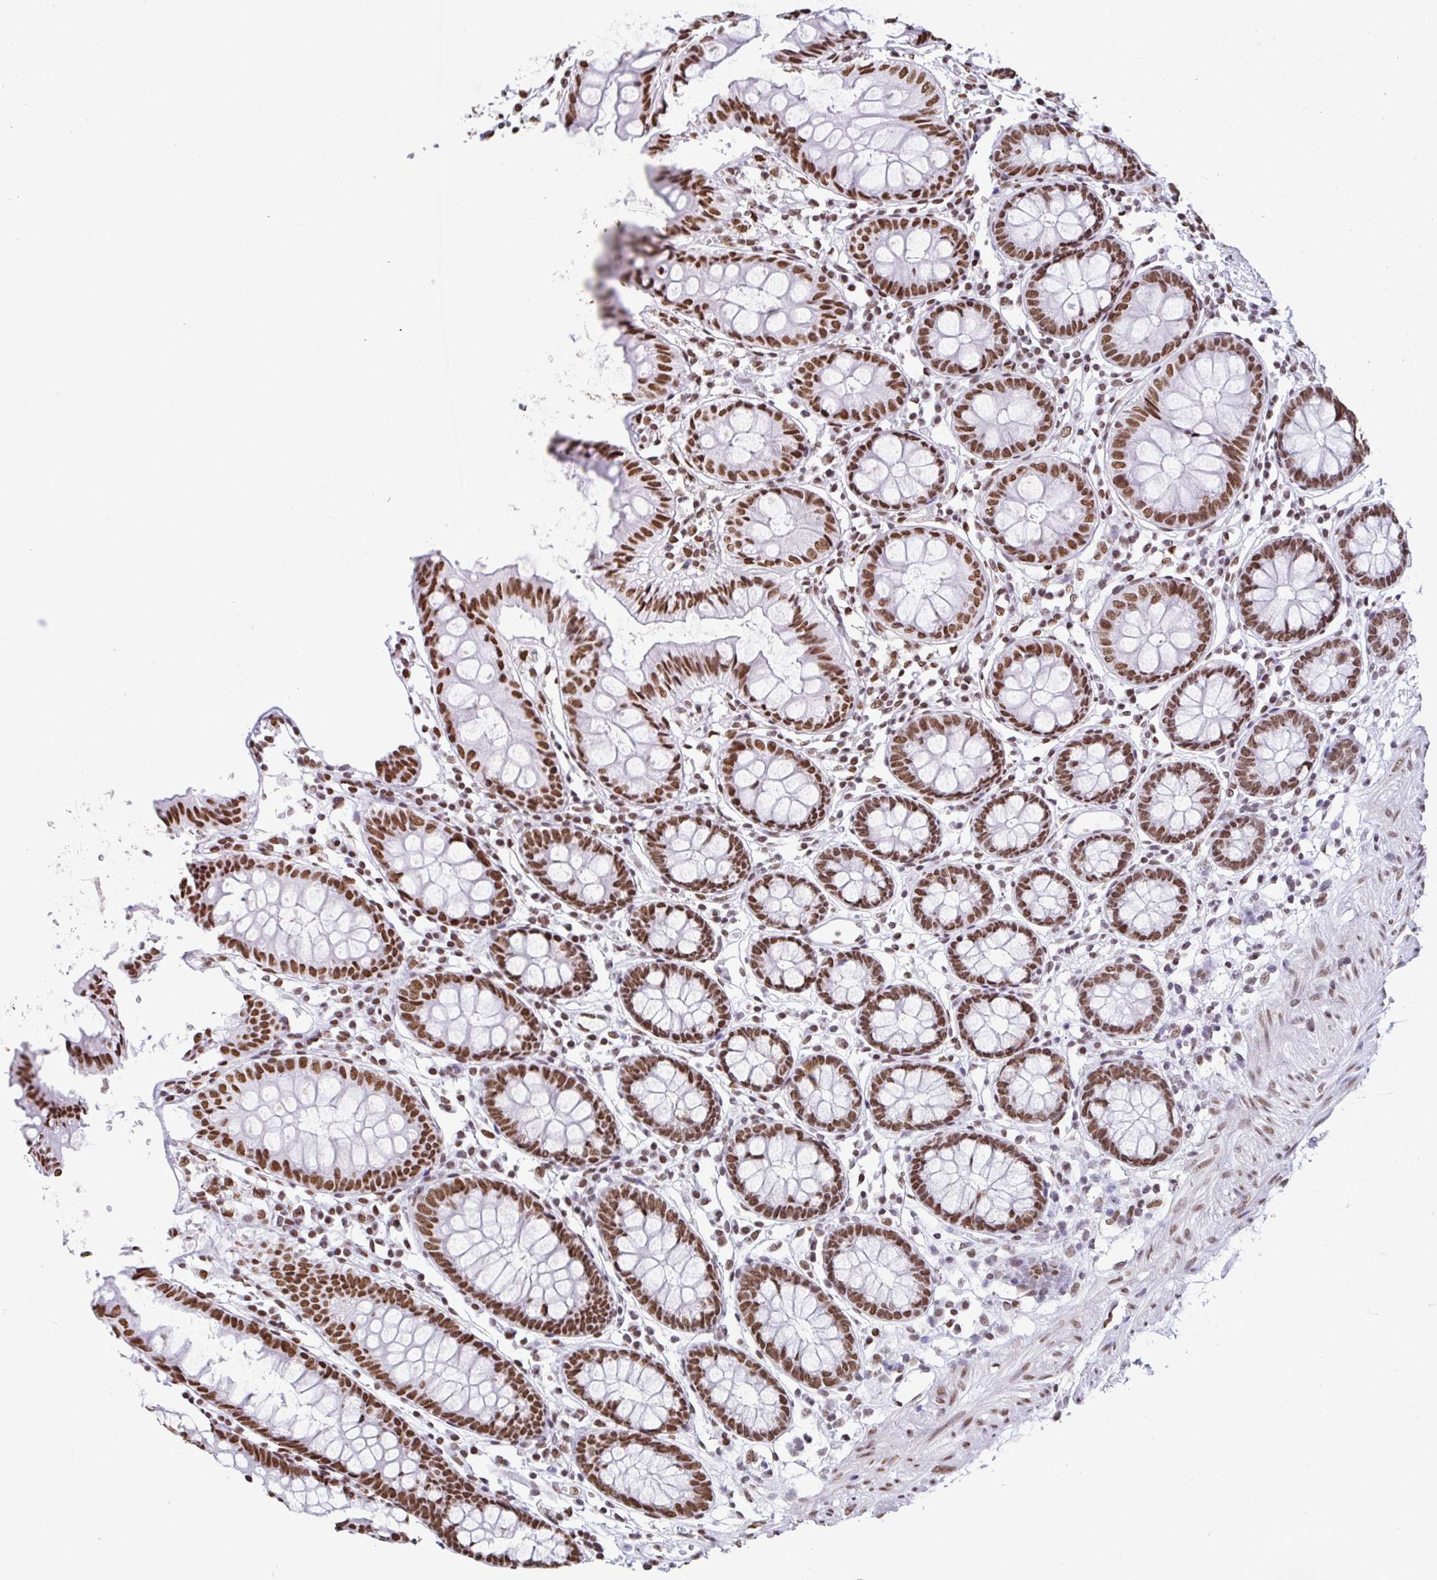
{"staining": {"intensity": "moderate", "quantity": ">75%", "location": "cytoplasmic/membranous"}, "tissue": "colon", "cell_type": "Endothelial cells", "image_type": "normal", "snomed": [{"axis": "morphology", "description": "Normal tissue, NOS"}, {"axis": "topography", "description": "Colon"}], "caption": "An image of colon stained for a protein demonstrates moderate cytoplasmic/membranous brown staining in endothelial cells. (IHC, brightfield microscopy, high magnification).", "gene": "KHDRBS1", "patient": {"sex": "female", "age": 84}}